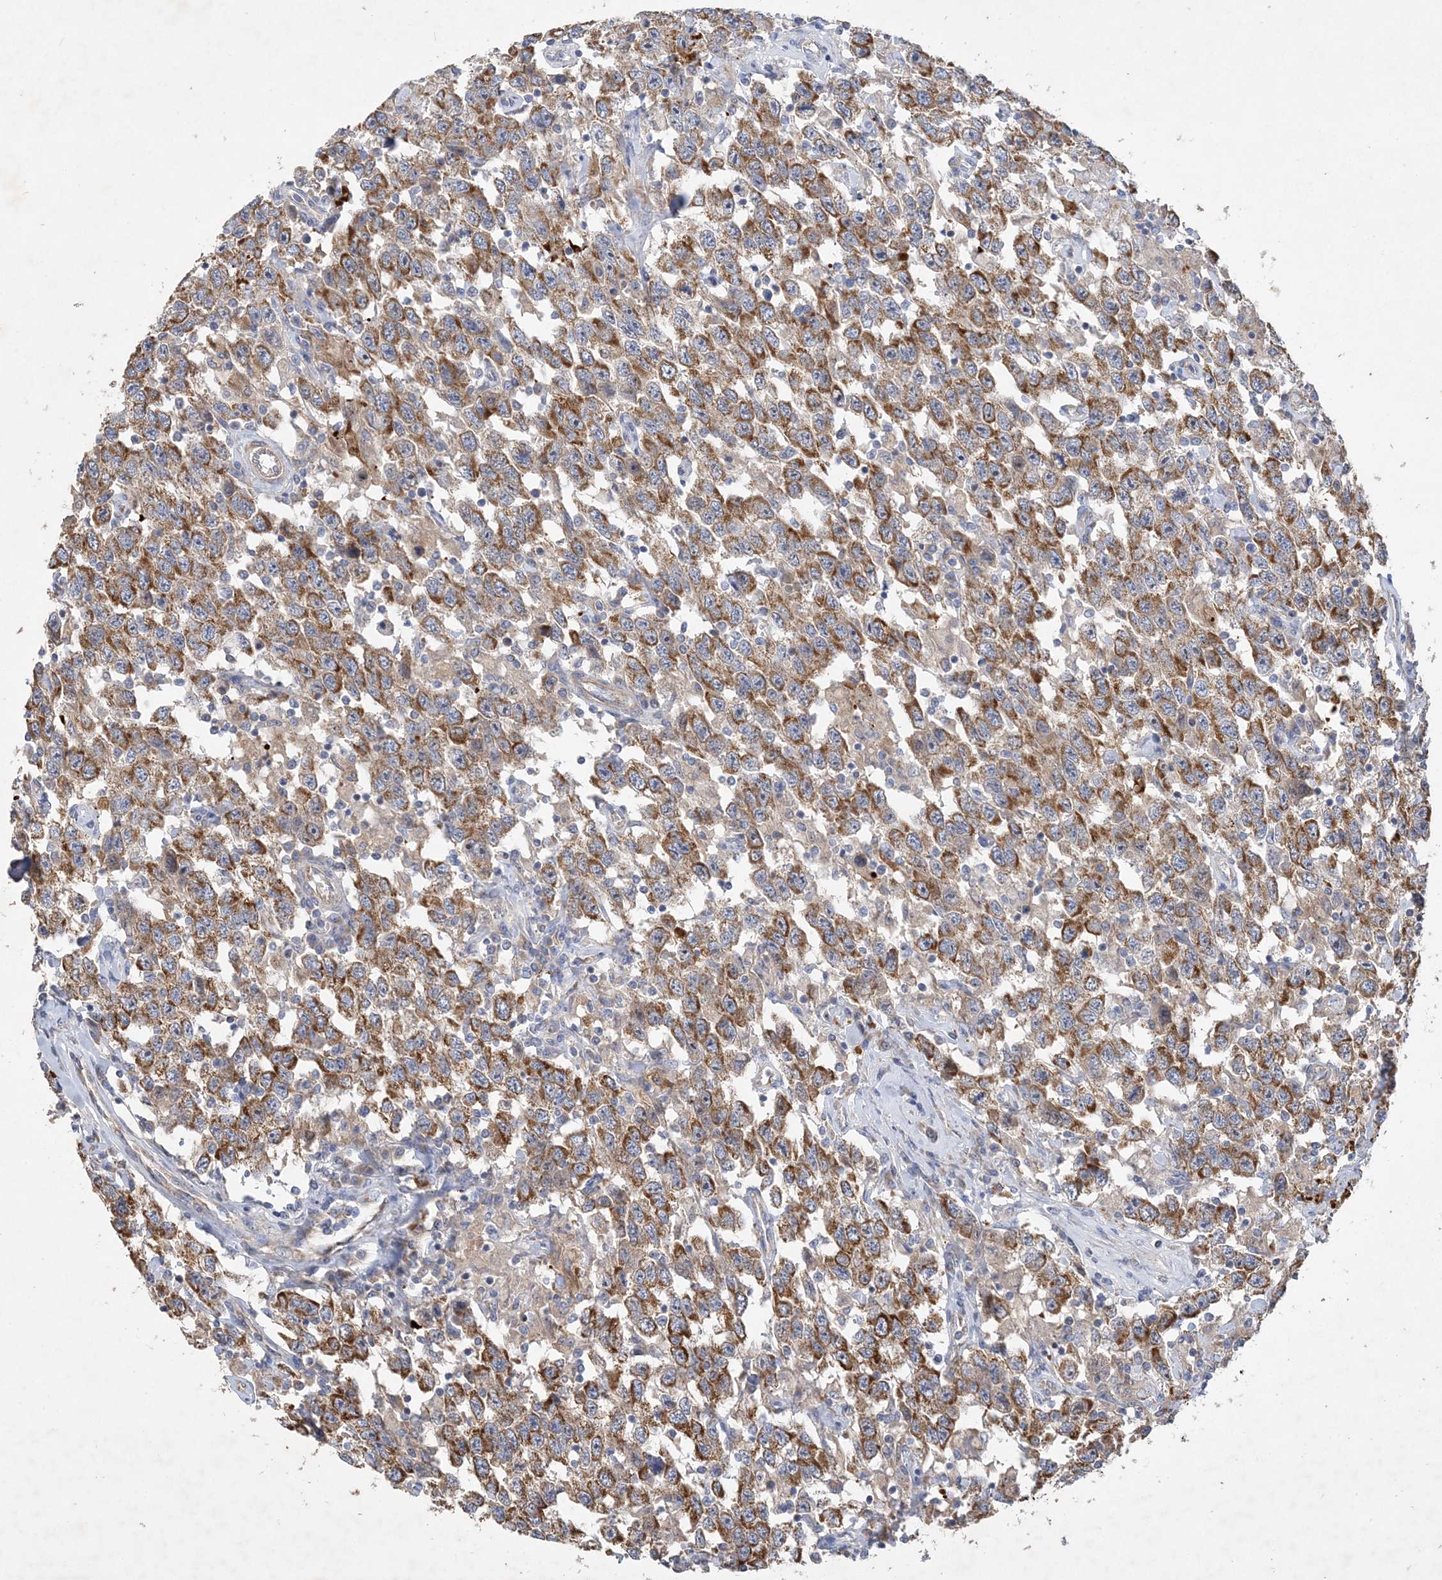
{"staining": {"intensity": "moderate", "quantity": ">75%", "location": "cytoplasmic/membranous"}, "tissue": "testis cancer", "cell_type": "Tumor cells", "image_type": "cancer", "snomed": [{"axis": "morphology", "description": "Seminoma, NOS"}, {"axis": "topography", "description": "Testis"}], "caption": "Testis cancer stained with a brown dye reveals moderate cytoplasmic/membranous positive positivity in about >75% of tumor cells.", "gene": "FEZ2", "patient": {"sex": "male", "age": 41}}